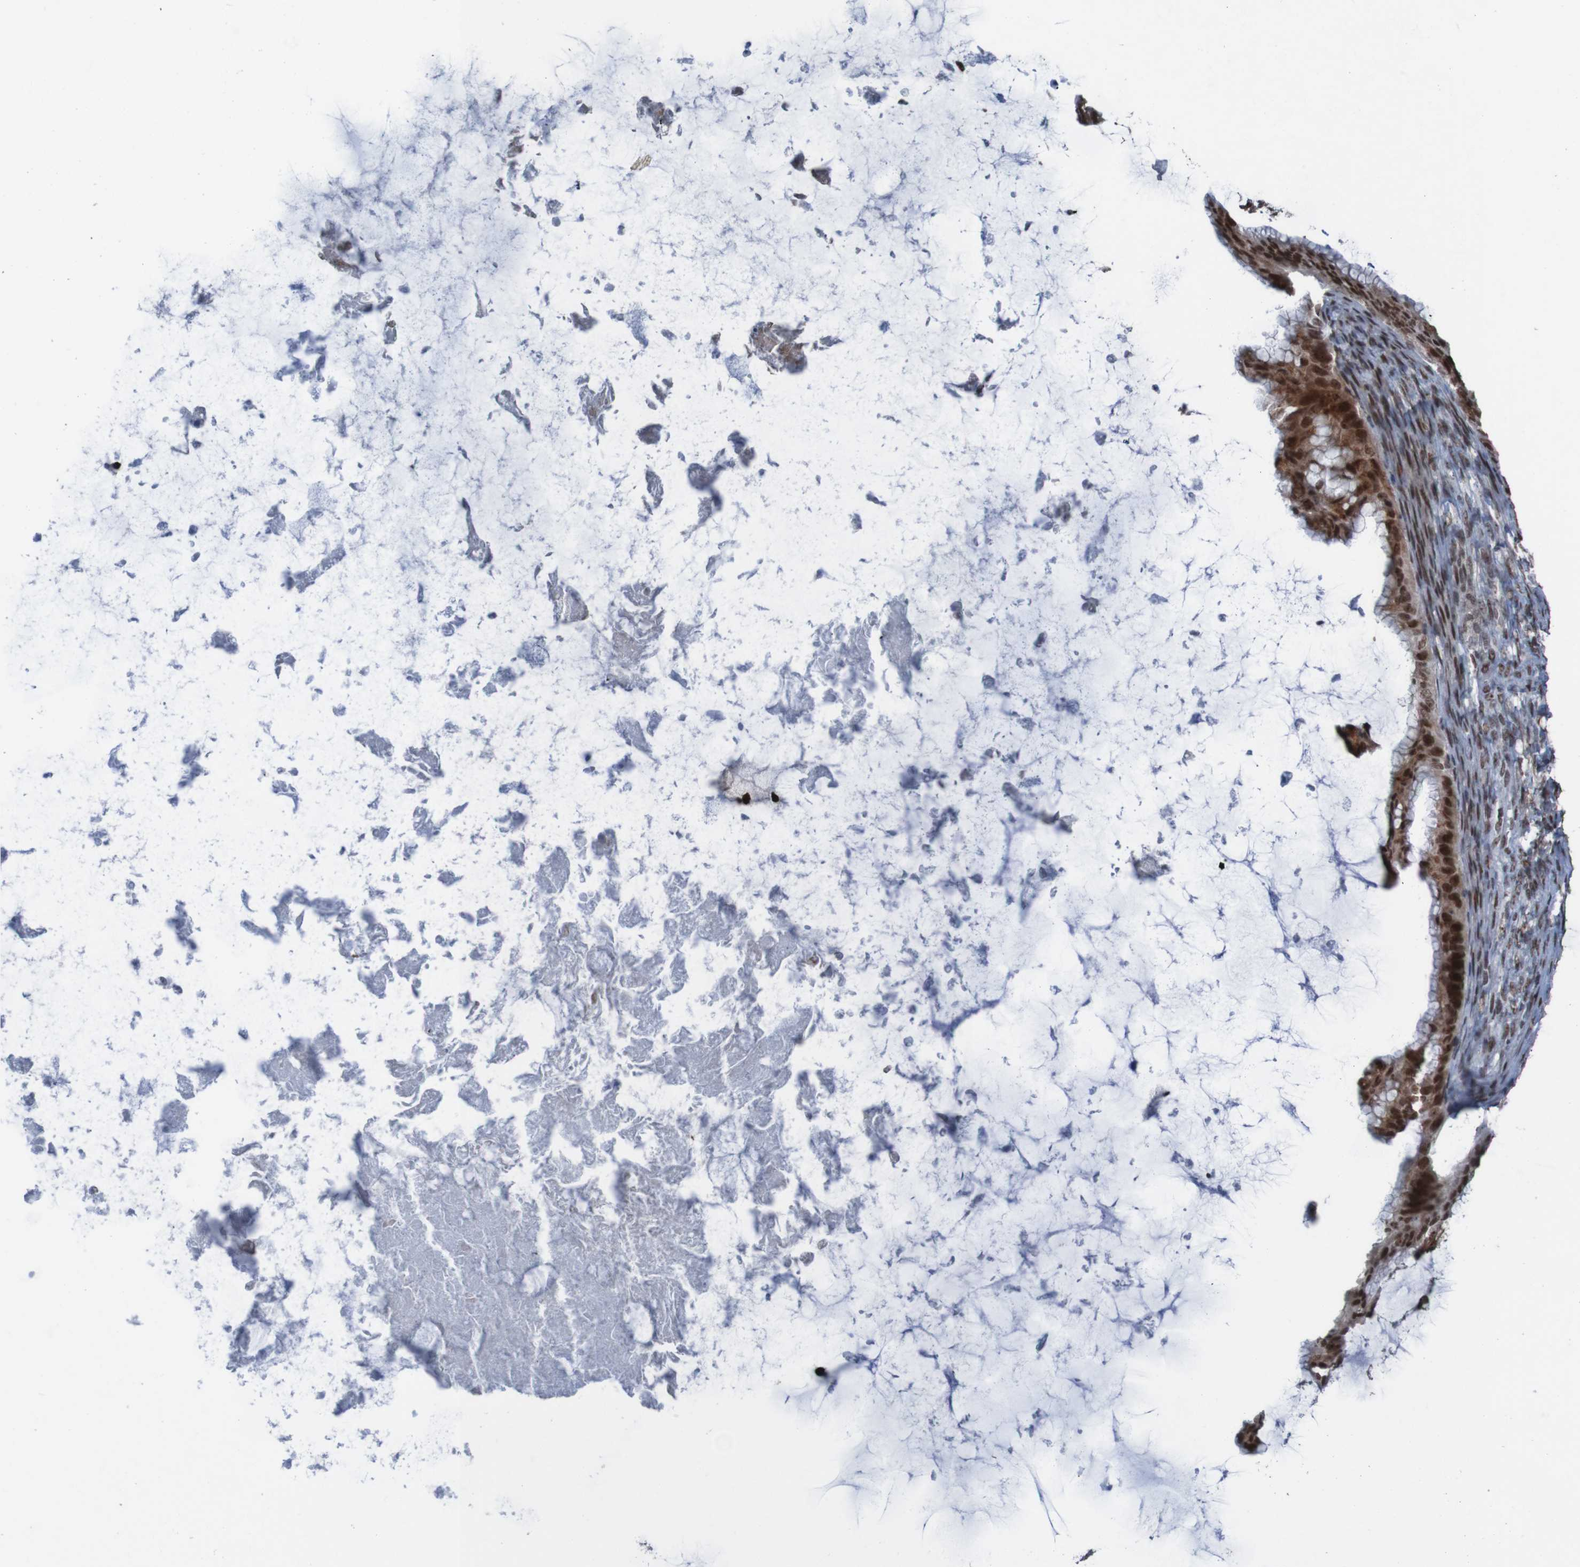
{"staining": {"intensity": "strong", "quantity": ">75%", "location": "cytoplasmic/membranous,nuclear"}, "tissue": "ovarian cancer", "cell_type": "Tumor cells", "image_type": "cancer", "snomed": [{"axis": "morphology", "description": "Cystadenocarcinoma, mucinous, NOS"}, {"axis": "topography", "description": "Ovary"}], "caption": "Immunohistochemical staining of human ovarian mucinous cystadenocarcinoma displays strong cytoplasmic/membranous and nuclear protein expression in approximately >75% of tumor cells. Nuclei are stained in blue.", "gene": "PHF2", "patient": {"sex": "female", "age": 61}}